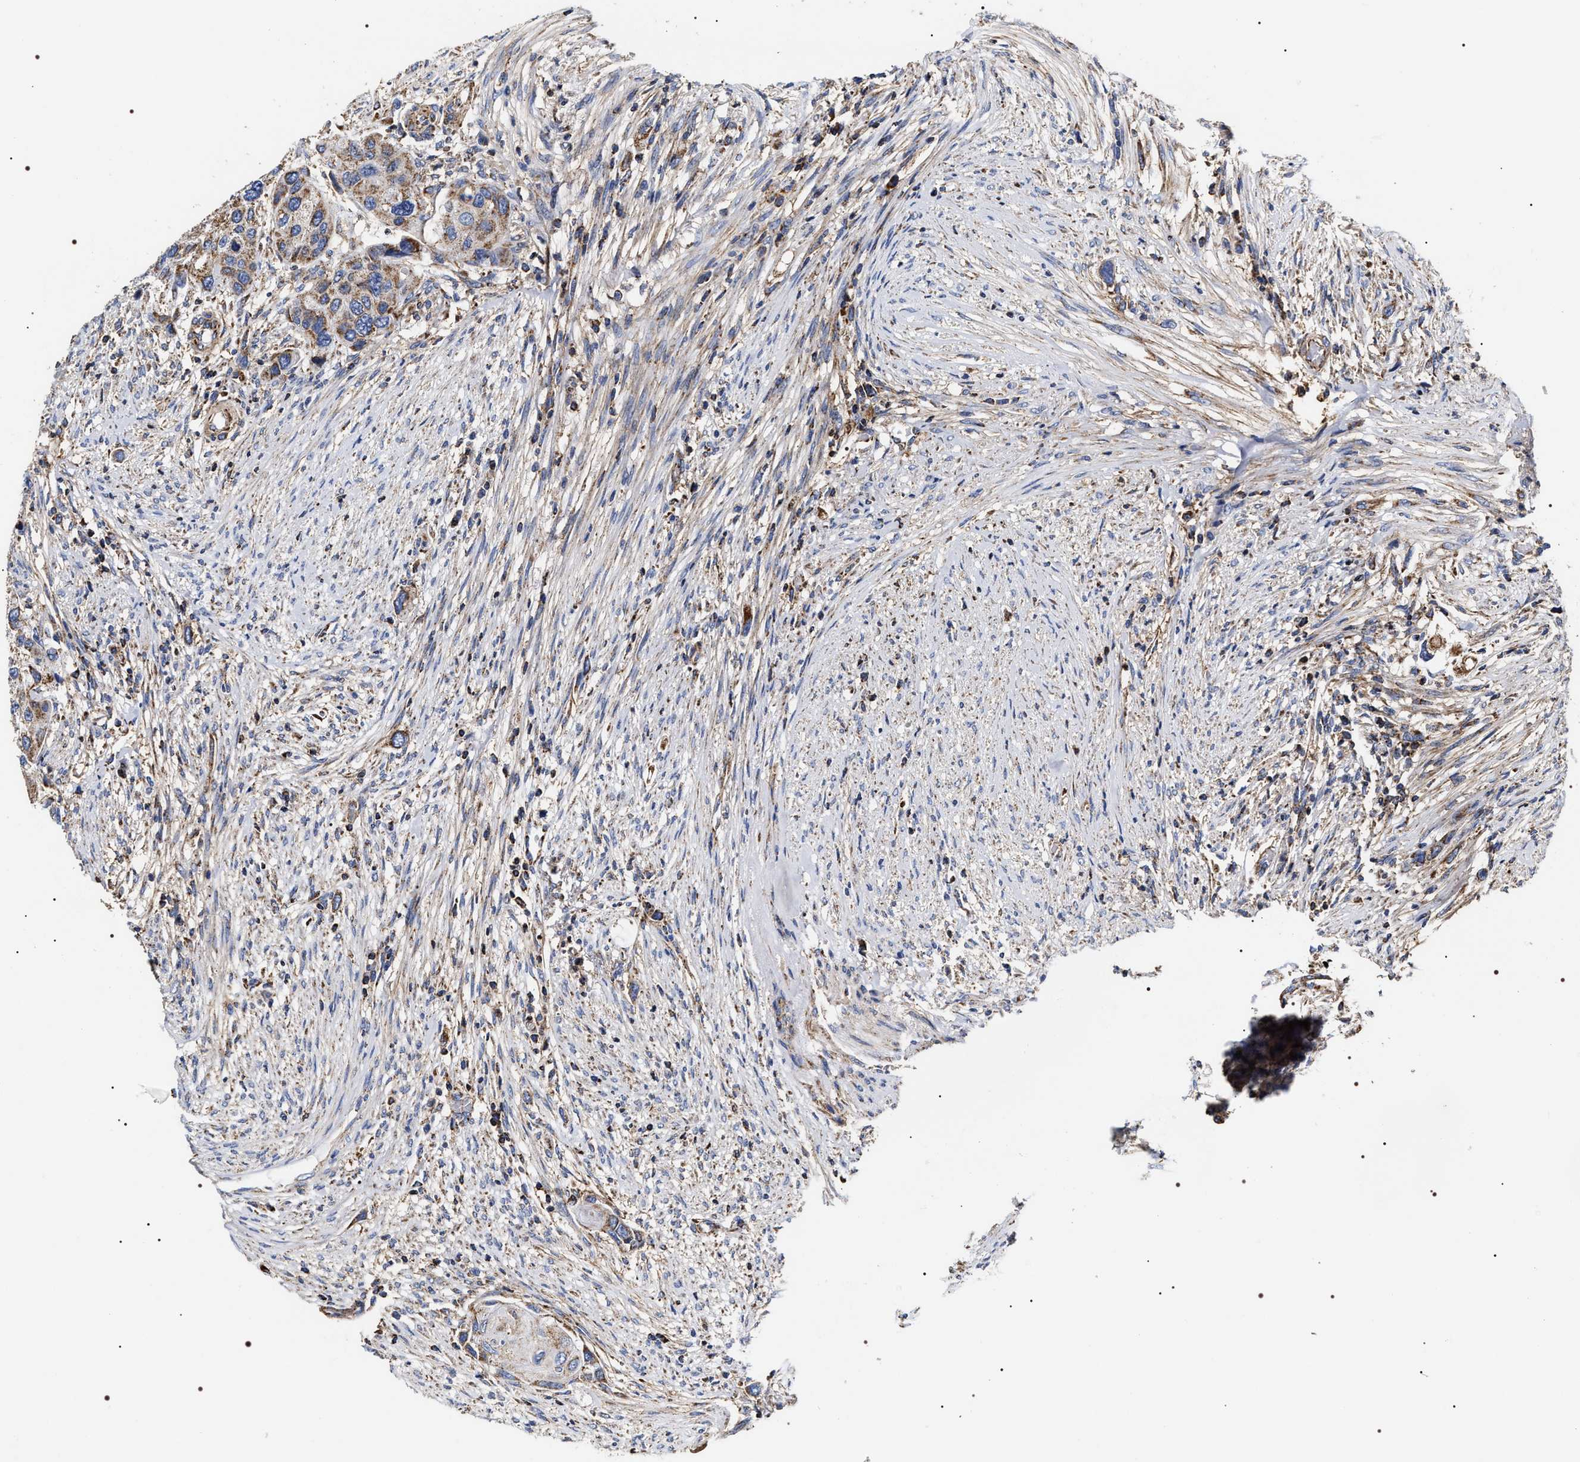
{"staining": {"intensity": "moderate", "quantity": ">75%", "location": "cytoplasmic/membranous"}, "tissue": "urothelial cancer", "cell_type": "Tumor cells", "image_type": "cancer", "snomed": [{"axis": "morphology", "description": "Urothelial carcinoma, High grade"}, {"axis": "topography", "description": "Urinary bladder"}], "caption": "High-grade urothelial carcinoma stained with a protein marker reveals moderate staining in tumor cells.", "gene": "COG5", "patient": {"sex": "female", "age": 56}}